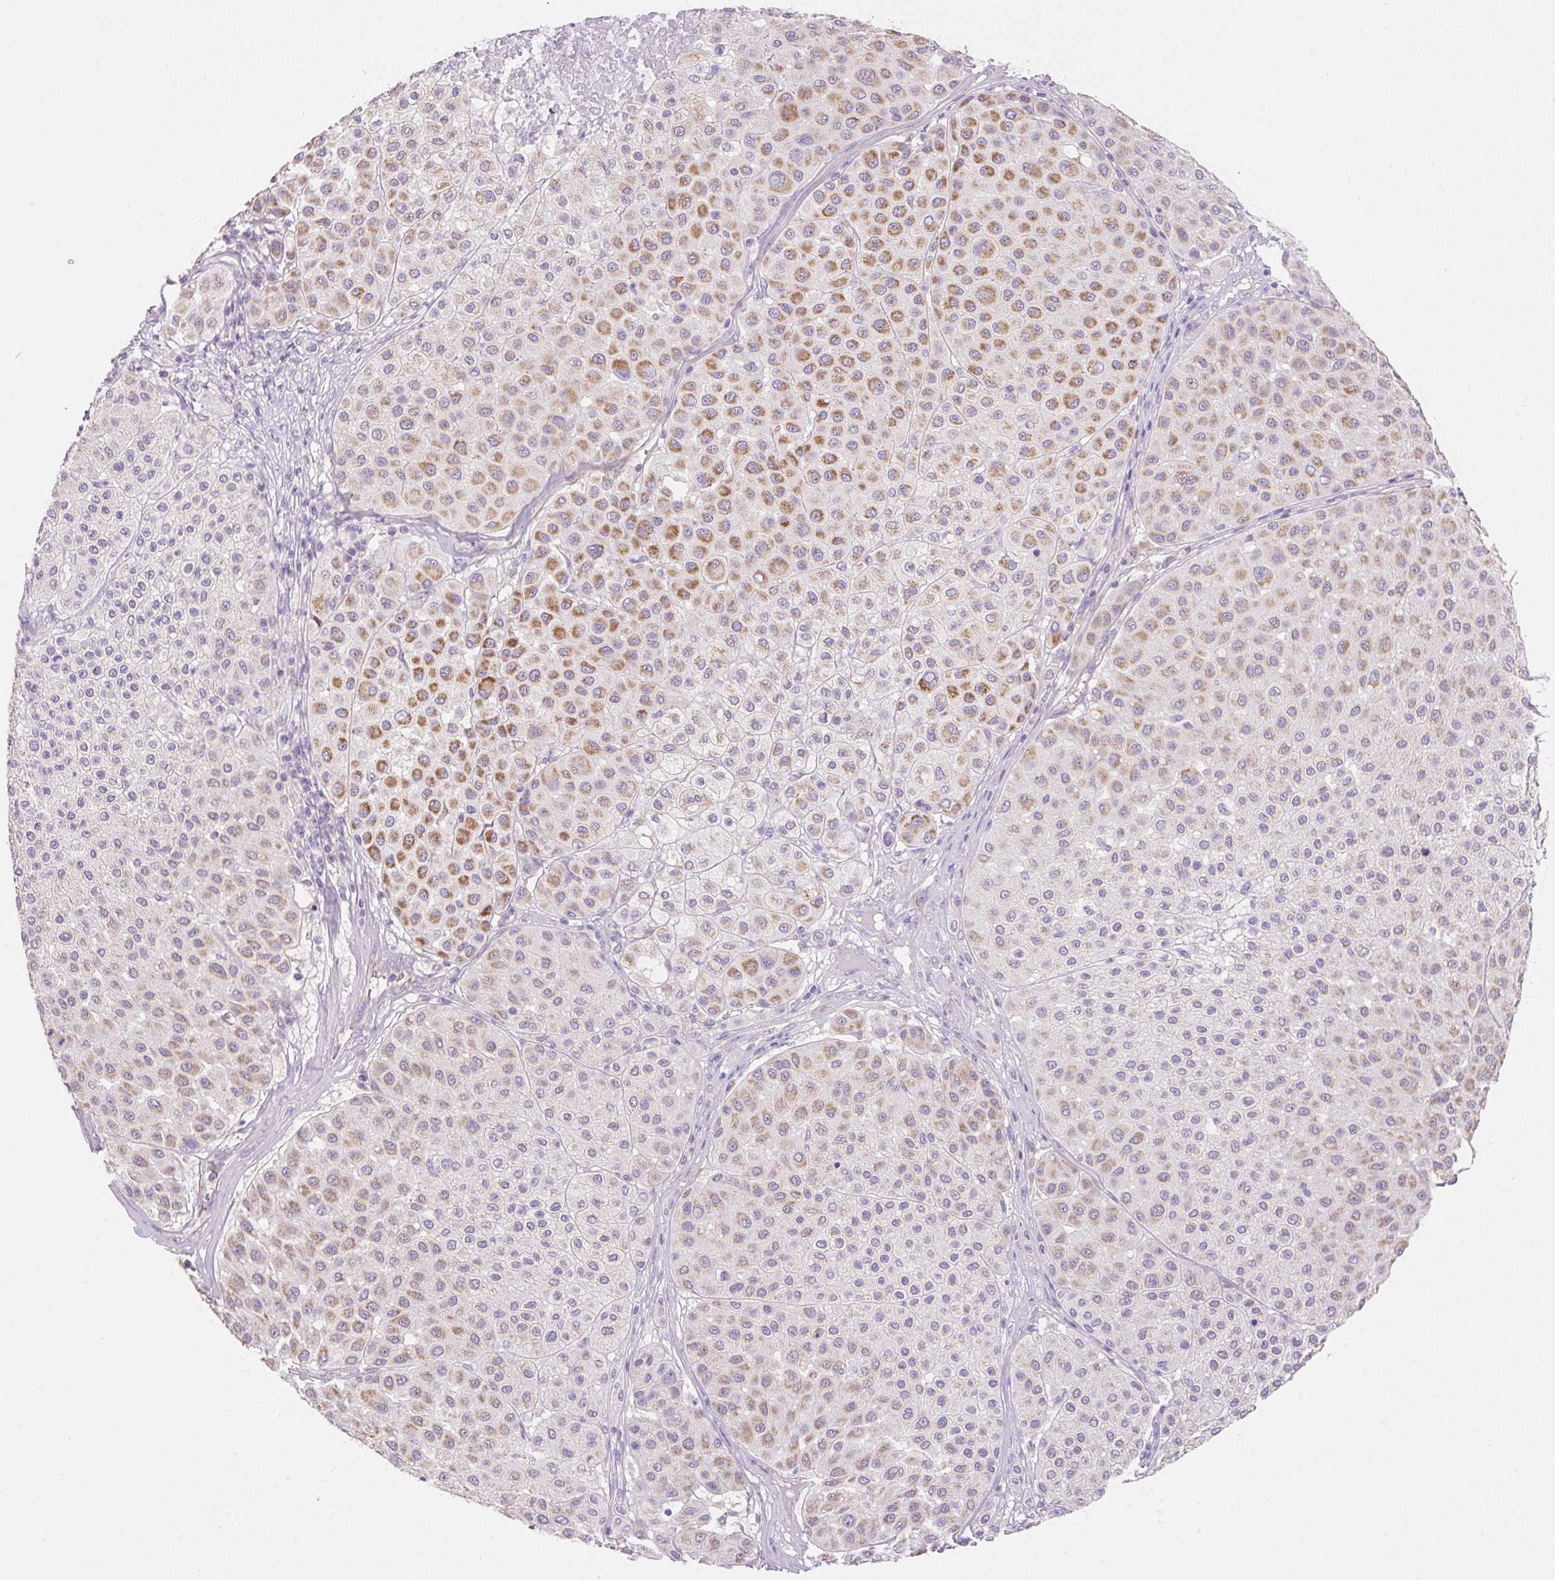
{"staining": {"intensity": "moderate", "quantity": ">75%", "location": "cytoplasmic/membranous"}, "tissue": "melanoma", "cell_type": "Tumor cells", "image_type": "cancer", "snomed": [{"axis": "morphology", "description": "Malignant melanoma, Metastatic site"}, {"axis": "topography", "description": "Smooth muscle"}], "caption": "A medium amount of moderate cytoplasmic/membranous expression is present in about >75% of tumor cells in malignant melanoma (metastatic site) tissue.", "gene": "PMAIP1", "patient": {"sex": "male", "age": 41}}